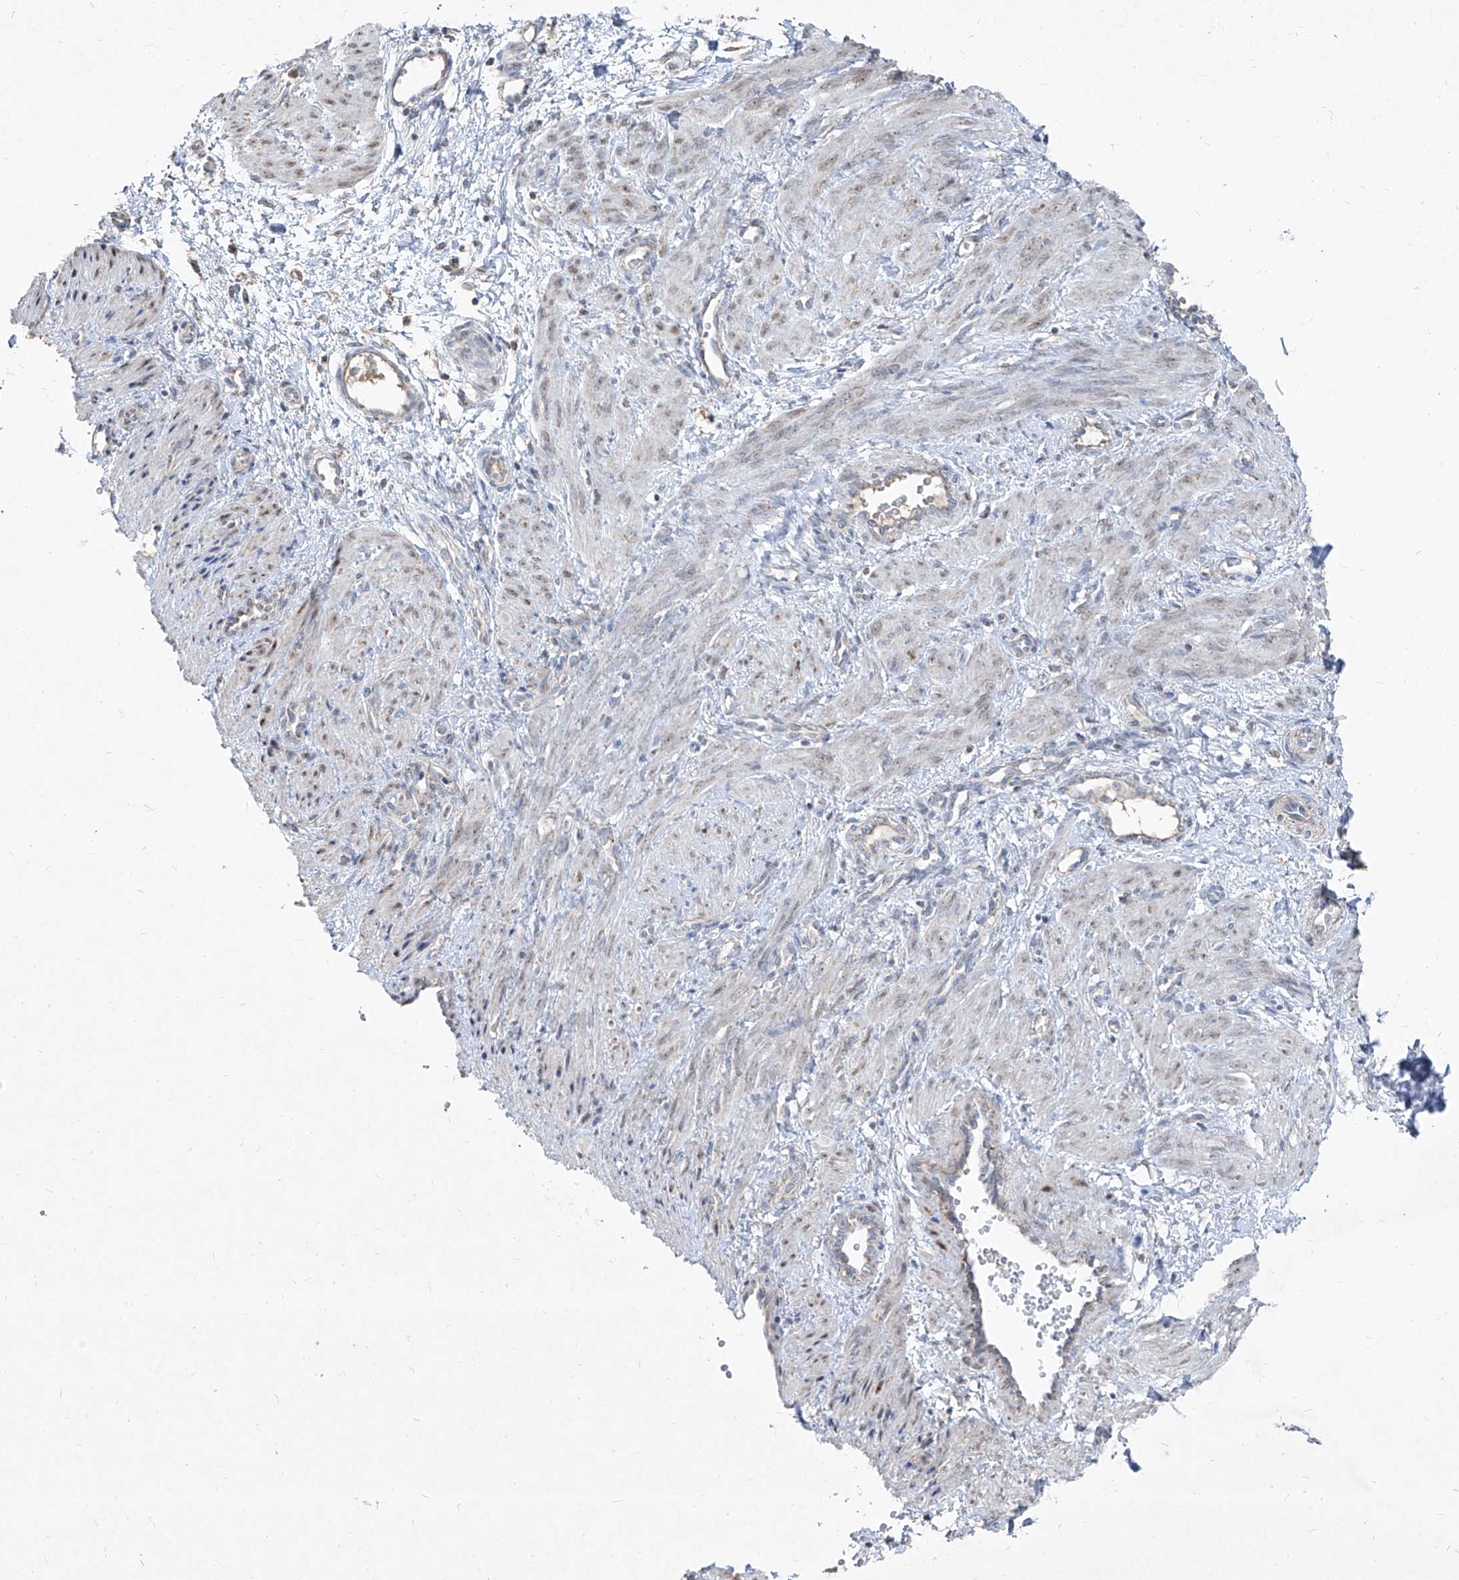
{"staining": {"intensity": "moderate", "quantity": "25%-75%", "location": "nuclear"}, "tissue": "smooth muscle", "cell_type": "Smooth muscle cells", "image_type": "normal", "snomed": [{"axis": "morphology", "description": "Normal tissue, NOS"}, {"axis": "topography", "description": "Endometrium"}], "caption": "Smooth muscle cells display medium levels of moderate nuclear expression in approximately 25%-75% of cells in benign human smooth muscle.", "gene": "NDUFB3", "patient": {"sex": "female", "age": 33}}